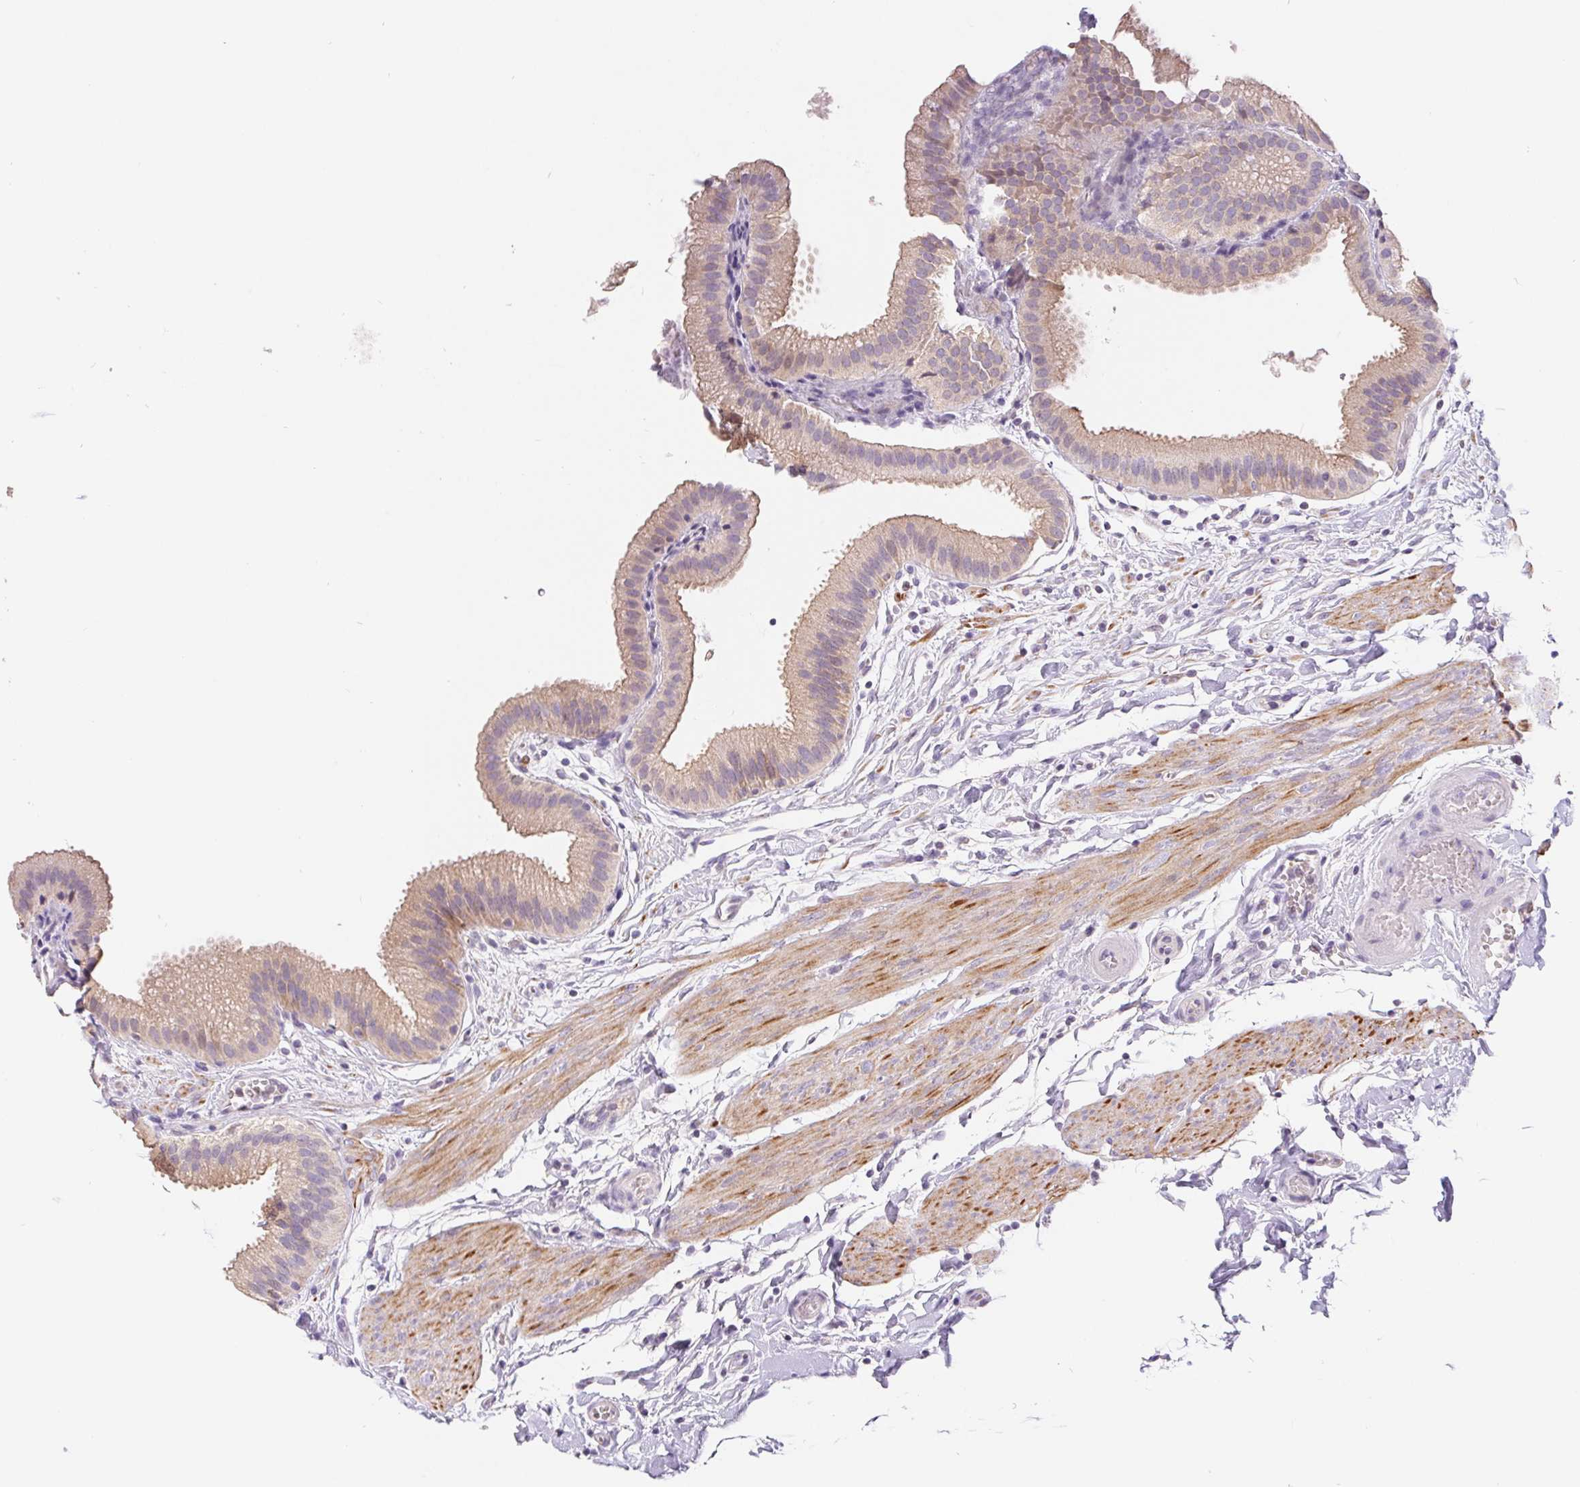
{"staining": {"intensity": "weak", "quantity": "25%-75%", "location": "cytoplasmic/membranous"}, "tissue": "gallbladder", "cell_type": "Glandular cells", "image_type": "normal", "snomed": [{"axis": "morphology", "description": "Normal tissue, NOS"}, {"axis": "topography", "description": "Gallbladder"}], "caption": "This is a histology image of immunohistochemistry (IHC) staining of unremarkable gallbladder, which shows weak expression in the cytoplasmic/membranous of glandular cells.", "gene": "EMC6", "patient": {"sex": "female", "age": 63}}